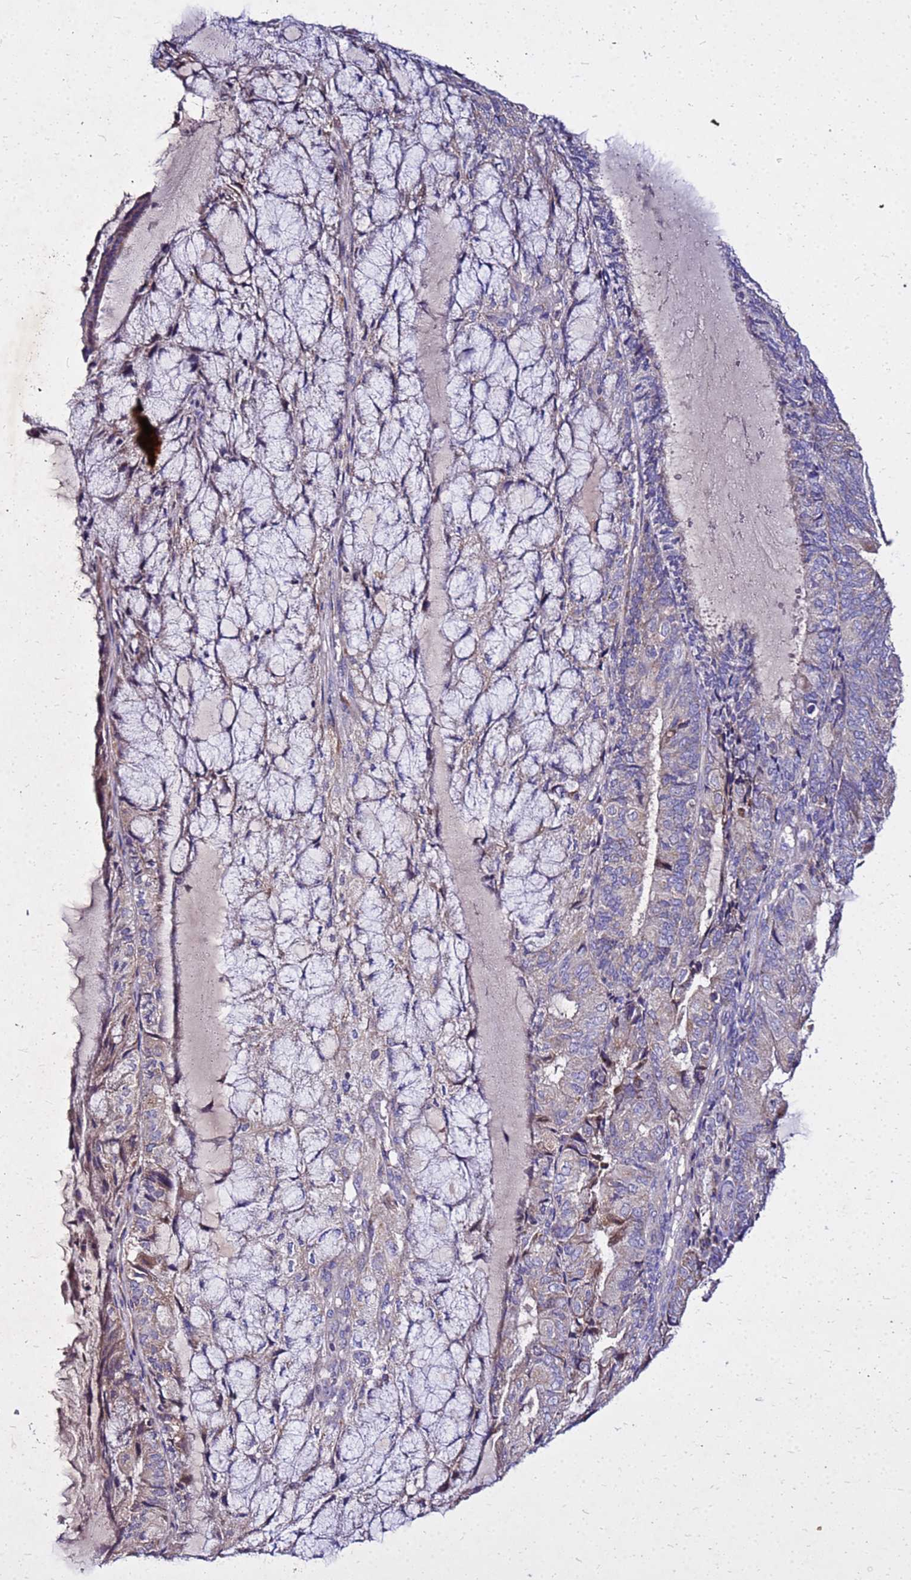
{"staining": {"intensity": "moderate", "quantity": "<25%", "location": "cytoplasmic/membranous"}, "tissue": "endometrial cancer", "cell_type": "Tumor cells", "image_type": "cancer", "snomed": [{"axis": "morphology", "description": "Adenocarcinoma, NOS"}, {"axis": "topography", "description": "Endometrium"}], "caption": "Adenocarcinoma (endometrial) stained with immunohistochemistry (IHC) reveals moderate cytoplasmic/membranous expression in approximately <25% of tumor cells.", "gene": "COX14", "patient": {"sex": "female", "age": 81}}